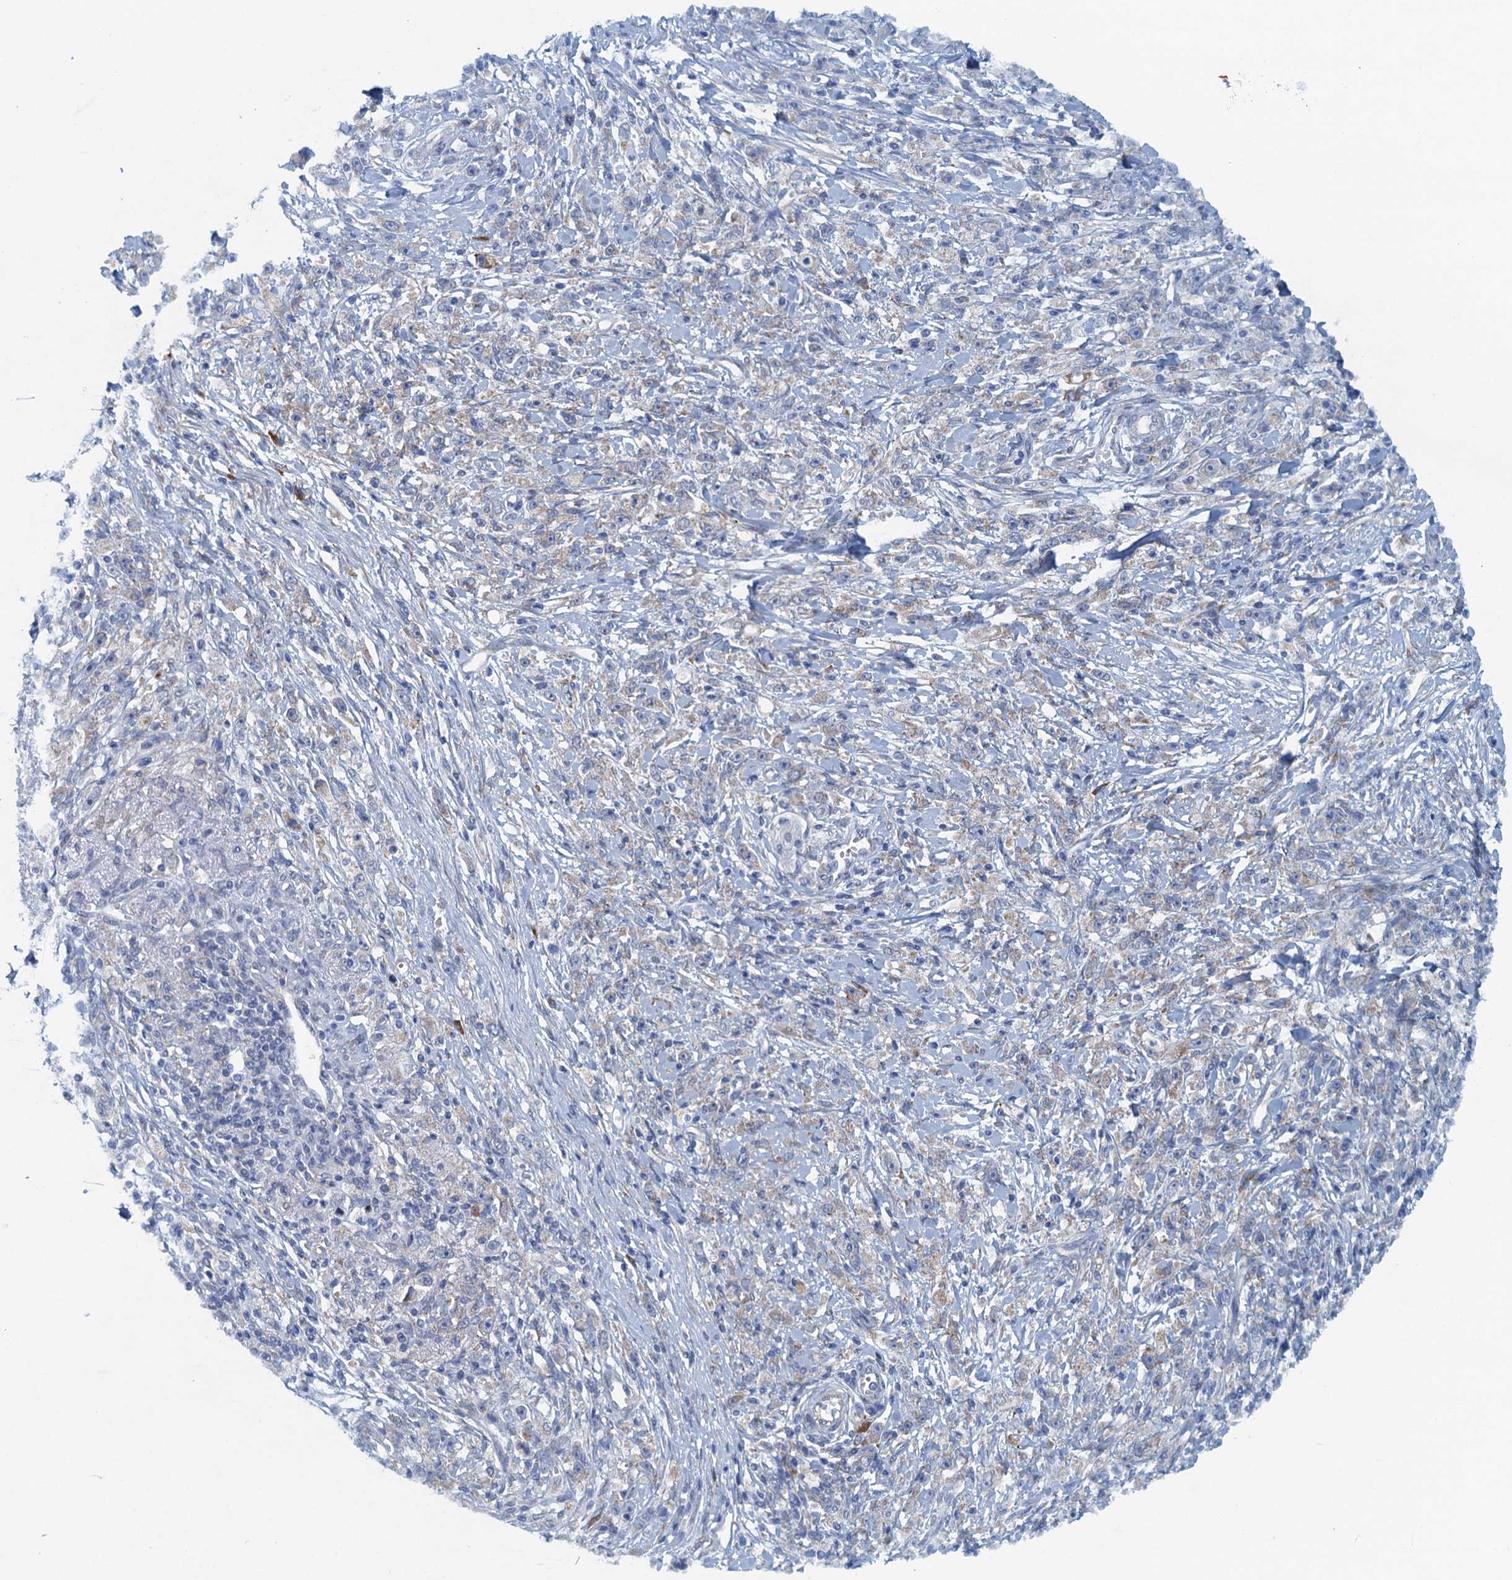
{"staining": {"intensity": "negative", "quantity": "none", "location": "none"}, "tissue": "stomach cancer", "cell_type": "Tumor cells", "image_type": "cancer", "snomed": [{"axis": "morphology", "description": "Adenocarcinoma, NOS"}, {"axis": "topography", "description": "Stomach"}], "caption": "This is an immunohistochemistry photomicrograph of human stomach cancer. There is no staining in tumor cells.", "gene": "MYDGF", "patient": {"sex": "female", "age": 59}}